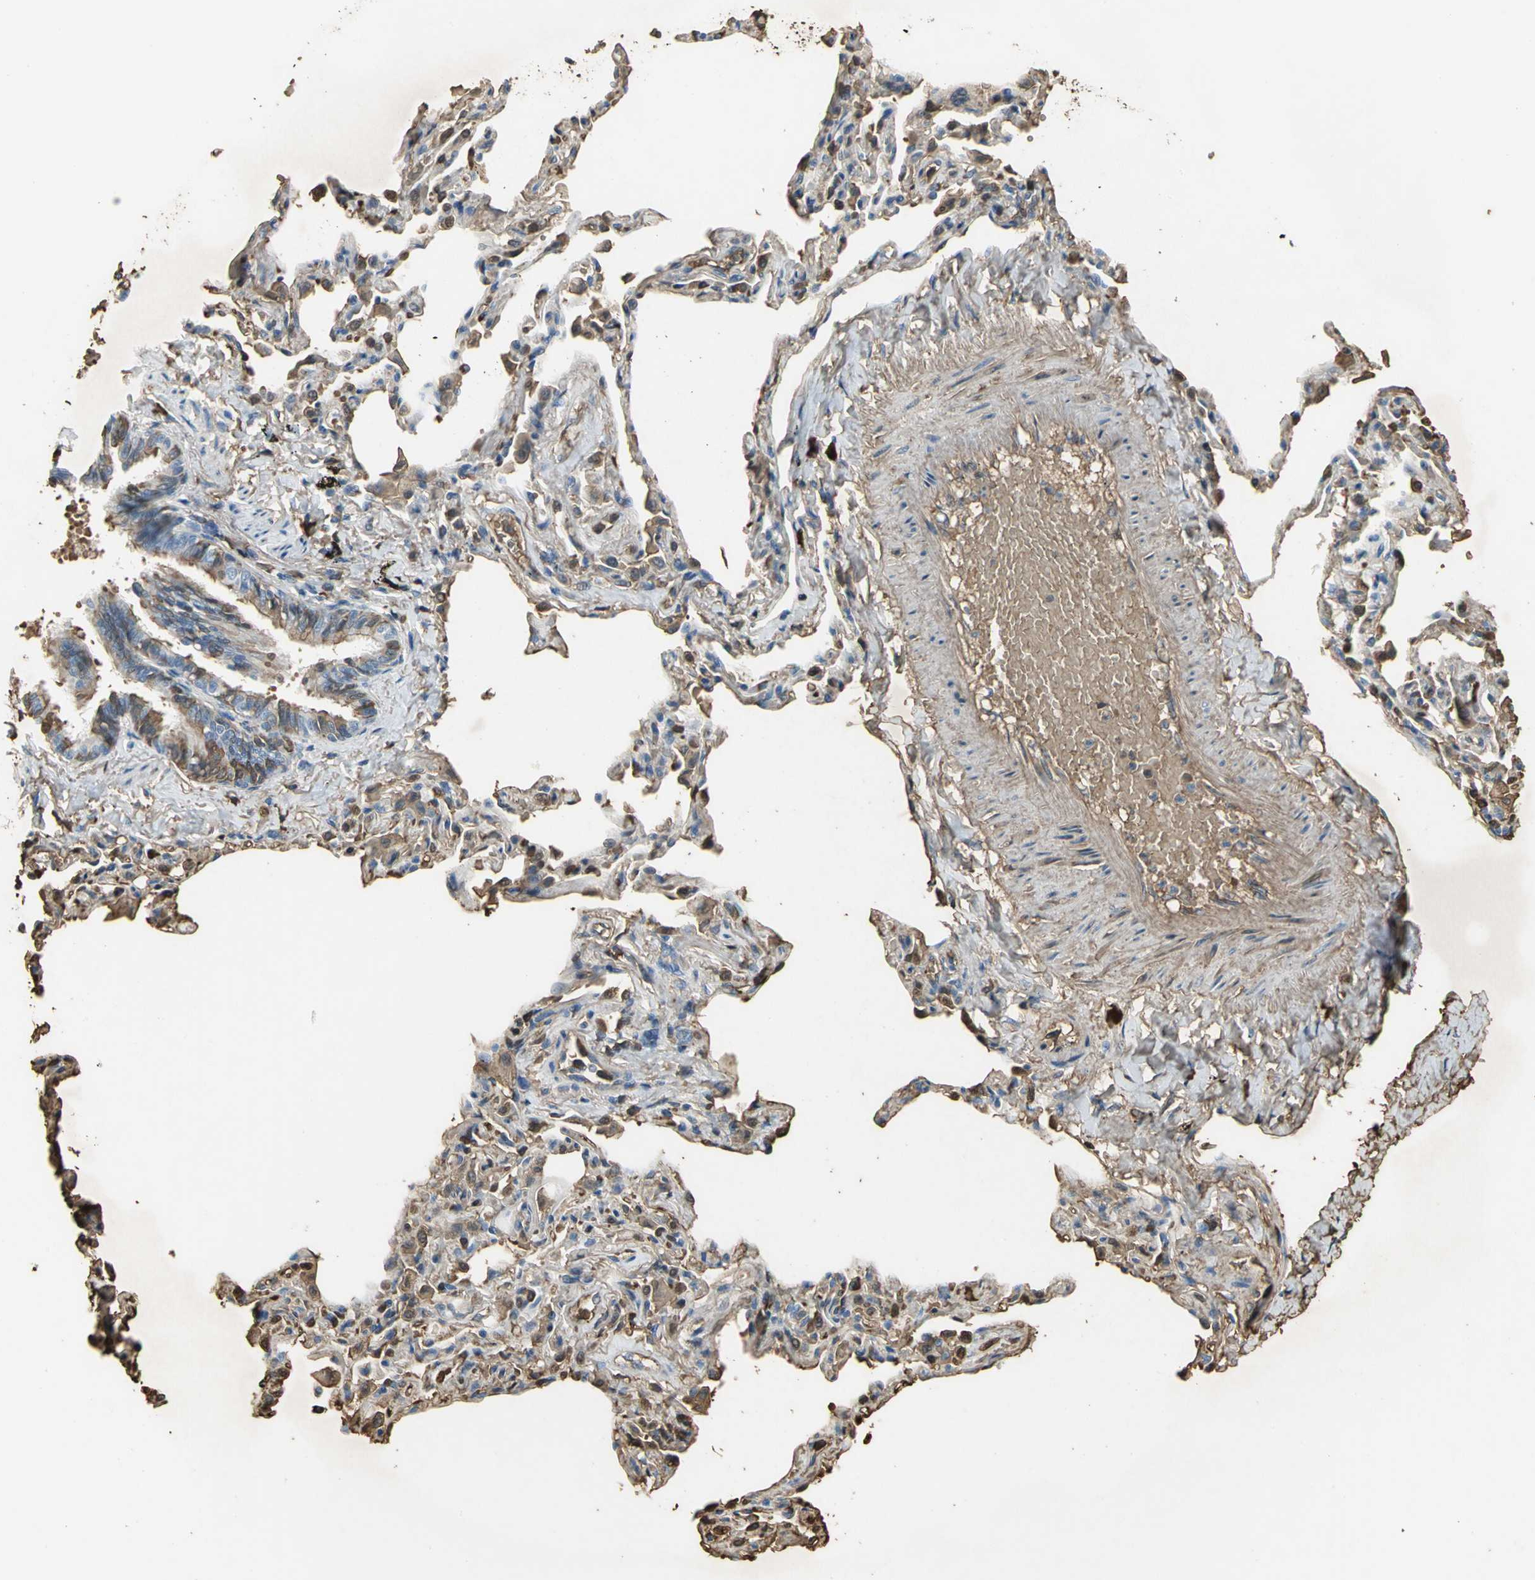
{"staining": {"intensity": "moderate", "quantity": ">75%", "location": "cytoplasmic/membranous"}, "tissue": "bronchus", "cell_type": "Respiratory epithelial cells", "image_type": "normal", "snomed": [{"axis": "morphology", "description": "Normal tissue, NOS"}, {"axis": "topography", "description": "Lung"}], "caption": "A high-resolution micrograph shows immunohistochemistry (IHC) staining of unremarkable bronchus, which demonstrates moderate cytoplasmic/membranous expression in approximately >75% of respiratory epithelial cells.", "gene": "TREM1", "patient": {"sex": "male", "age": 64}}